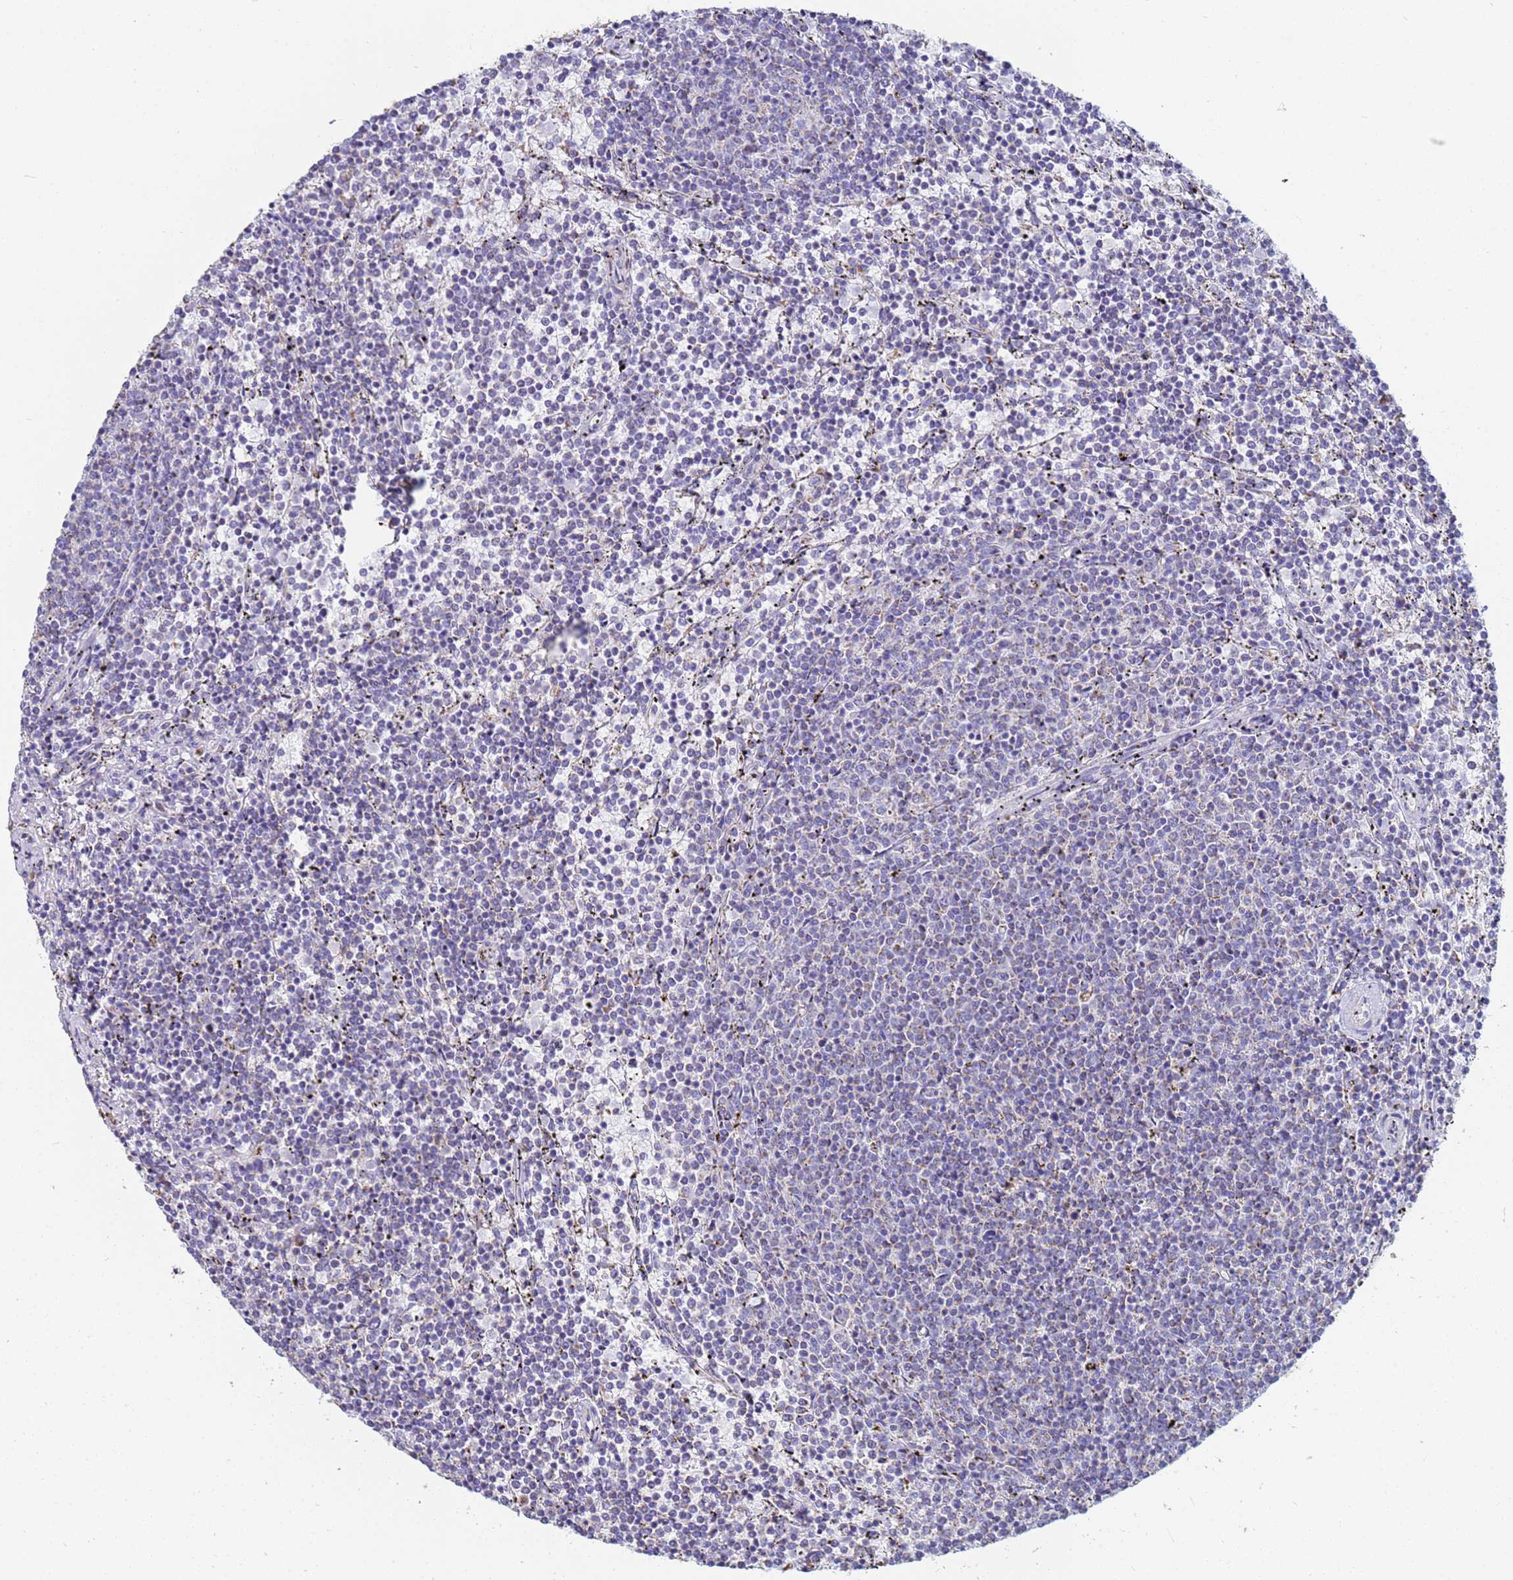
{"staining": {"intensity": "negative", "quantity": "none", "location": "none"}, "tissue": "lymphoma", "cell_type": "Tumor cells", "image_type": "cancer", "snomed": [{"axis": "morphology", "description": "Malignant lymphoma, non-Hodgkin's type, Low grade"}, {"axis": "topography", "description": "Spleen"}], "caption": "IHC photomicrograph of human malignant lymphoma, non-Hodgkin's type (low-grade) stained for a protein (brown), which exhibits no staining in tumor cells. (DAB (3,3'-diaminobenzidine) immunohistochemistry visualized using brightfield microscopy, high magnification).", "gene": "UQCRH", "patient": {"sex": "female", "age": 50}}